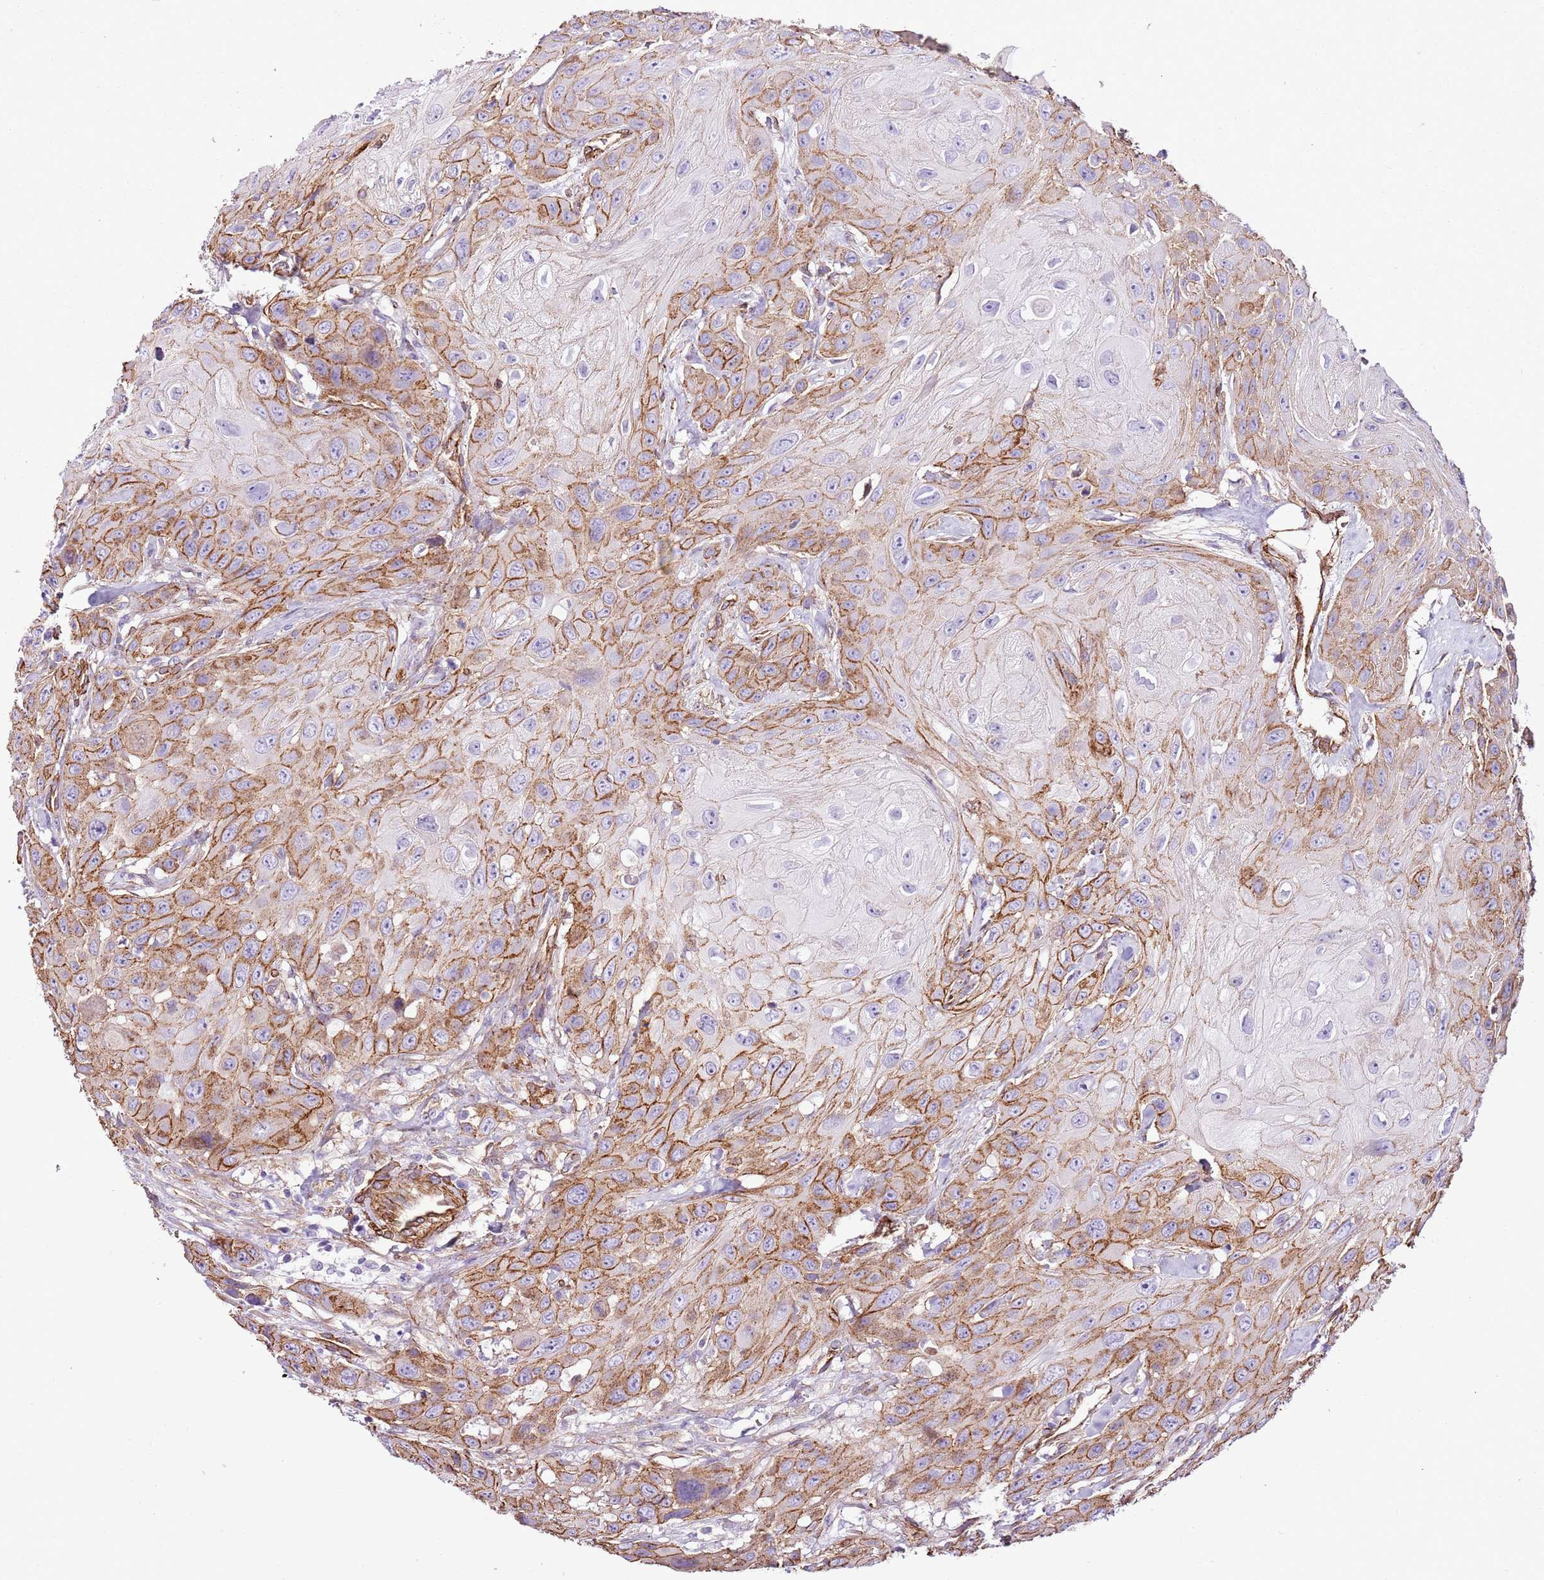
{"staining": {"intensity": "moderate", "quantity": "25%-75%", "location": "cytoplasmic/membranous"}, "tissue": "head and neck cancer", "cell_type": "Tumor cells", "image_type": "cancer", "snomed": [{"axis": "morphology", "description": "Squamous cell carcinoma, NOS"}, {"axis": "topography", "description": "Head-Neck"}], "caption": "Human squamous cell carcinoma (head and neck) stained with a protein marker shows moderate staining in tumor cells.", "gene": "CTDSPL", "patient": {"sex": "male", "age": 81}}